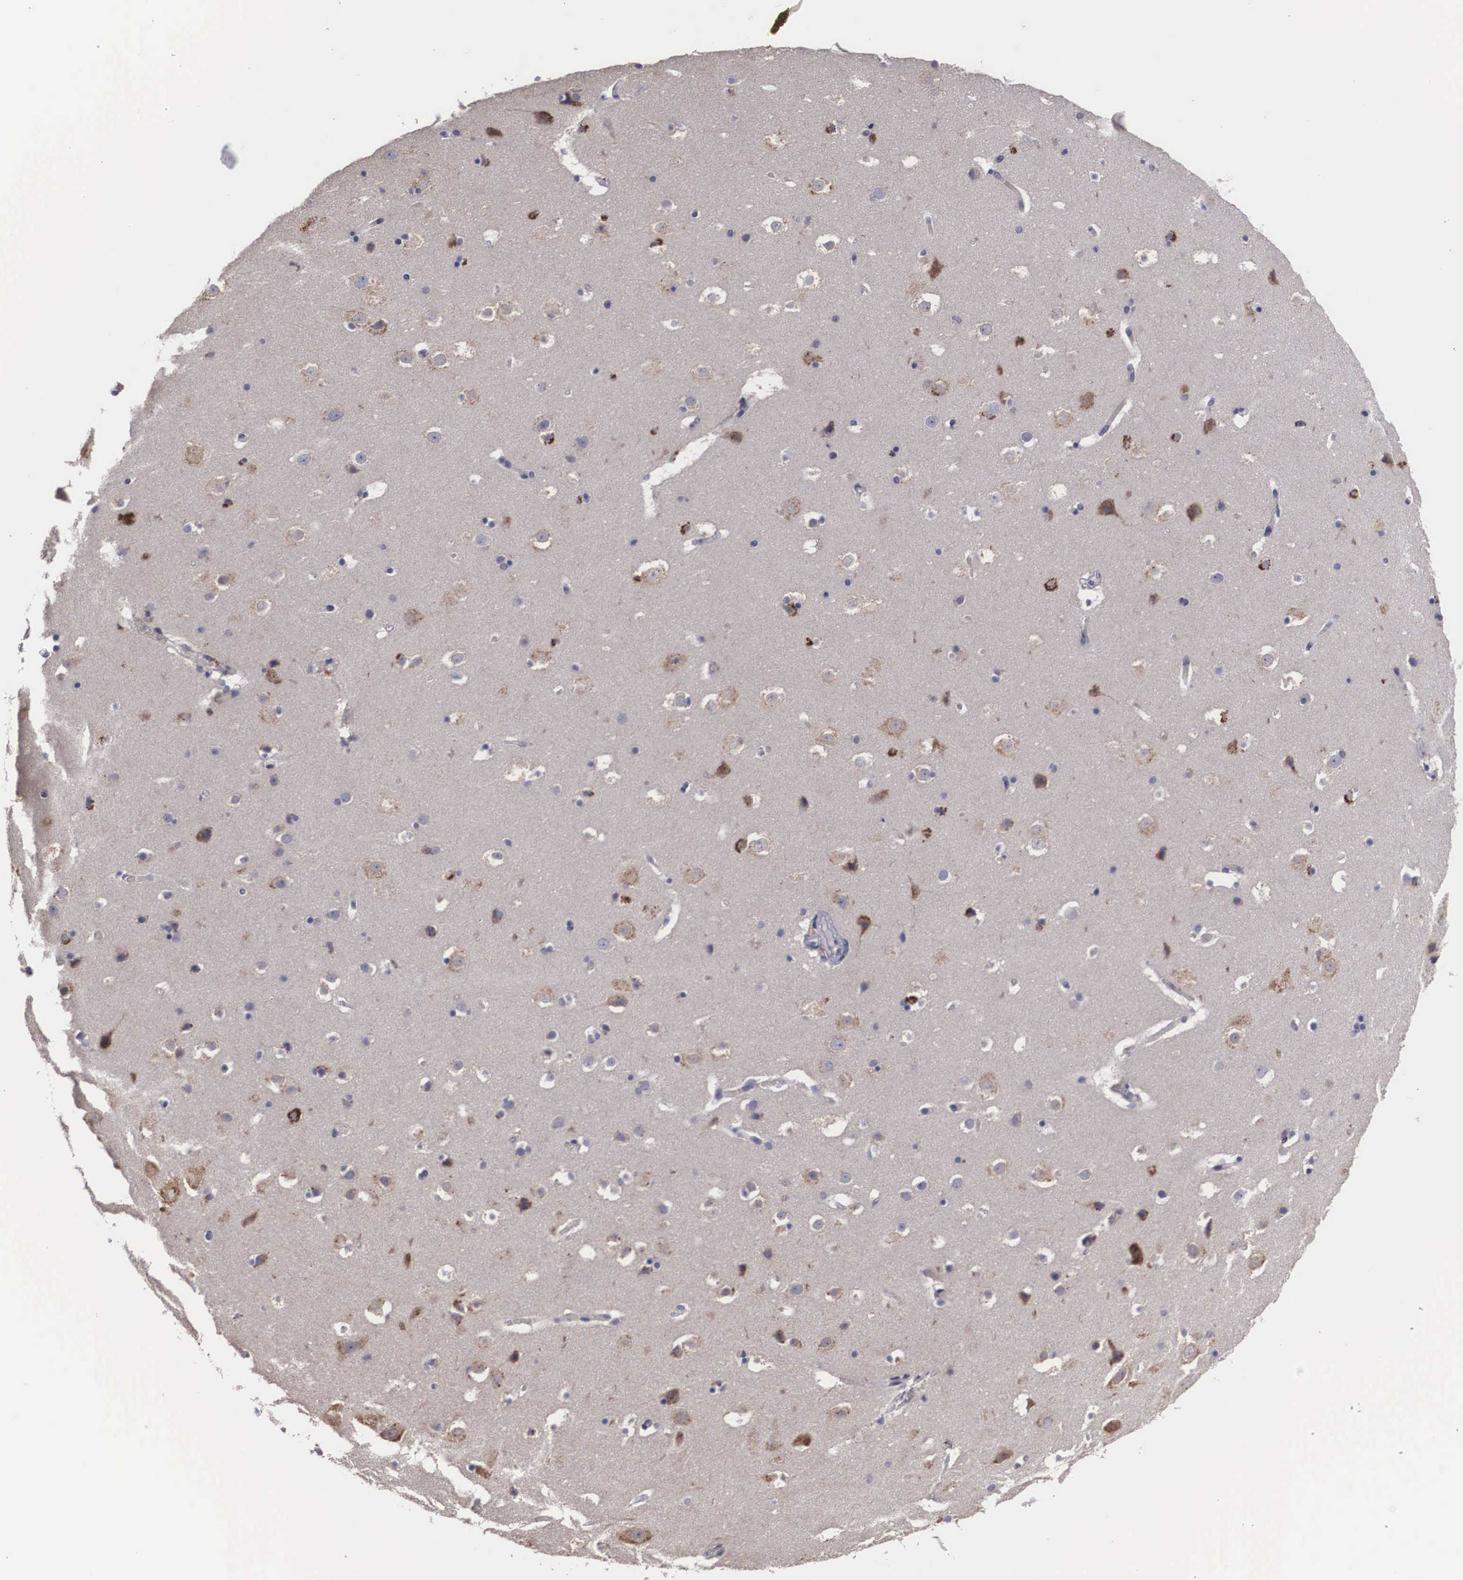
{"staining": {"intensity": "negative", "quantity": "none", "location": "none"}, "tissue": "hippocampus", "cell_type": "Glial cells", "image_type": "normal", "snomed": [{"axis": "morphology", "description": "Normal tissue, NOS"}, {"axis": "topography", "description": "Hippocampus"}], "caption": "A high-resolution histopathology image shows immunohistochemistry staining of unremarkable hippocampus, which demonstrates no significant positivity in glial cells. (DAB immunohistochemistry with hematoxylin counter stain).", "gene": "CRELD2", "patient": {"sex": "male", "age": 45}}